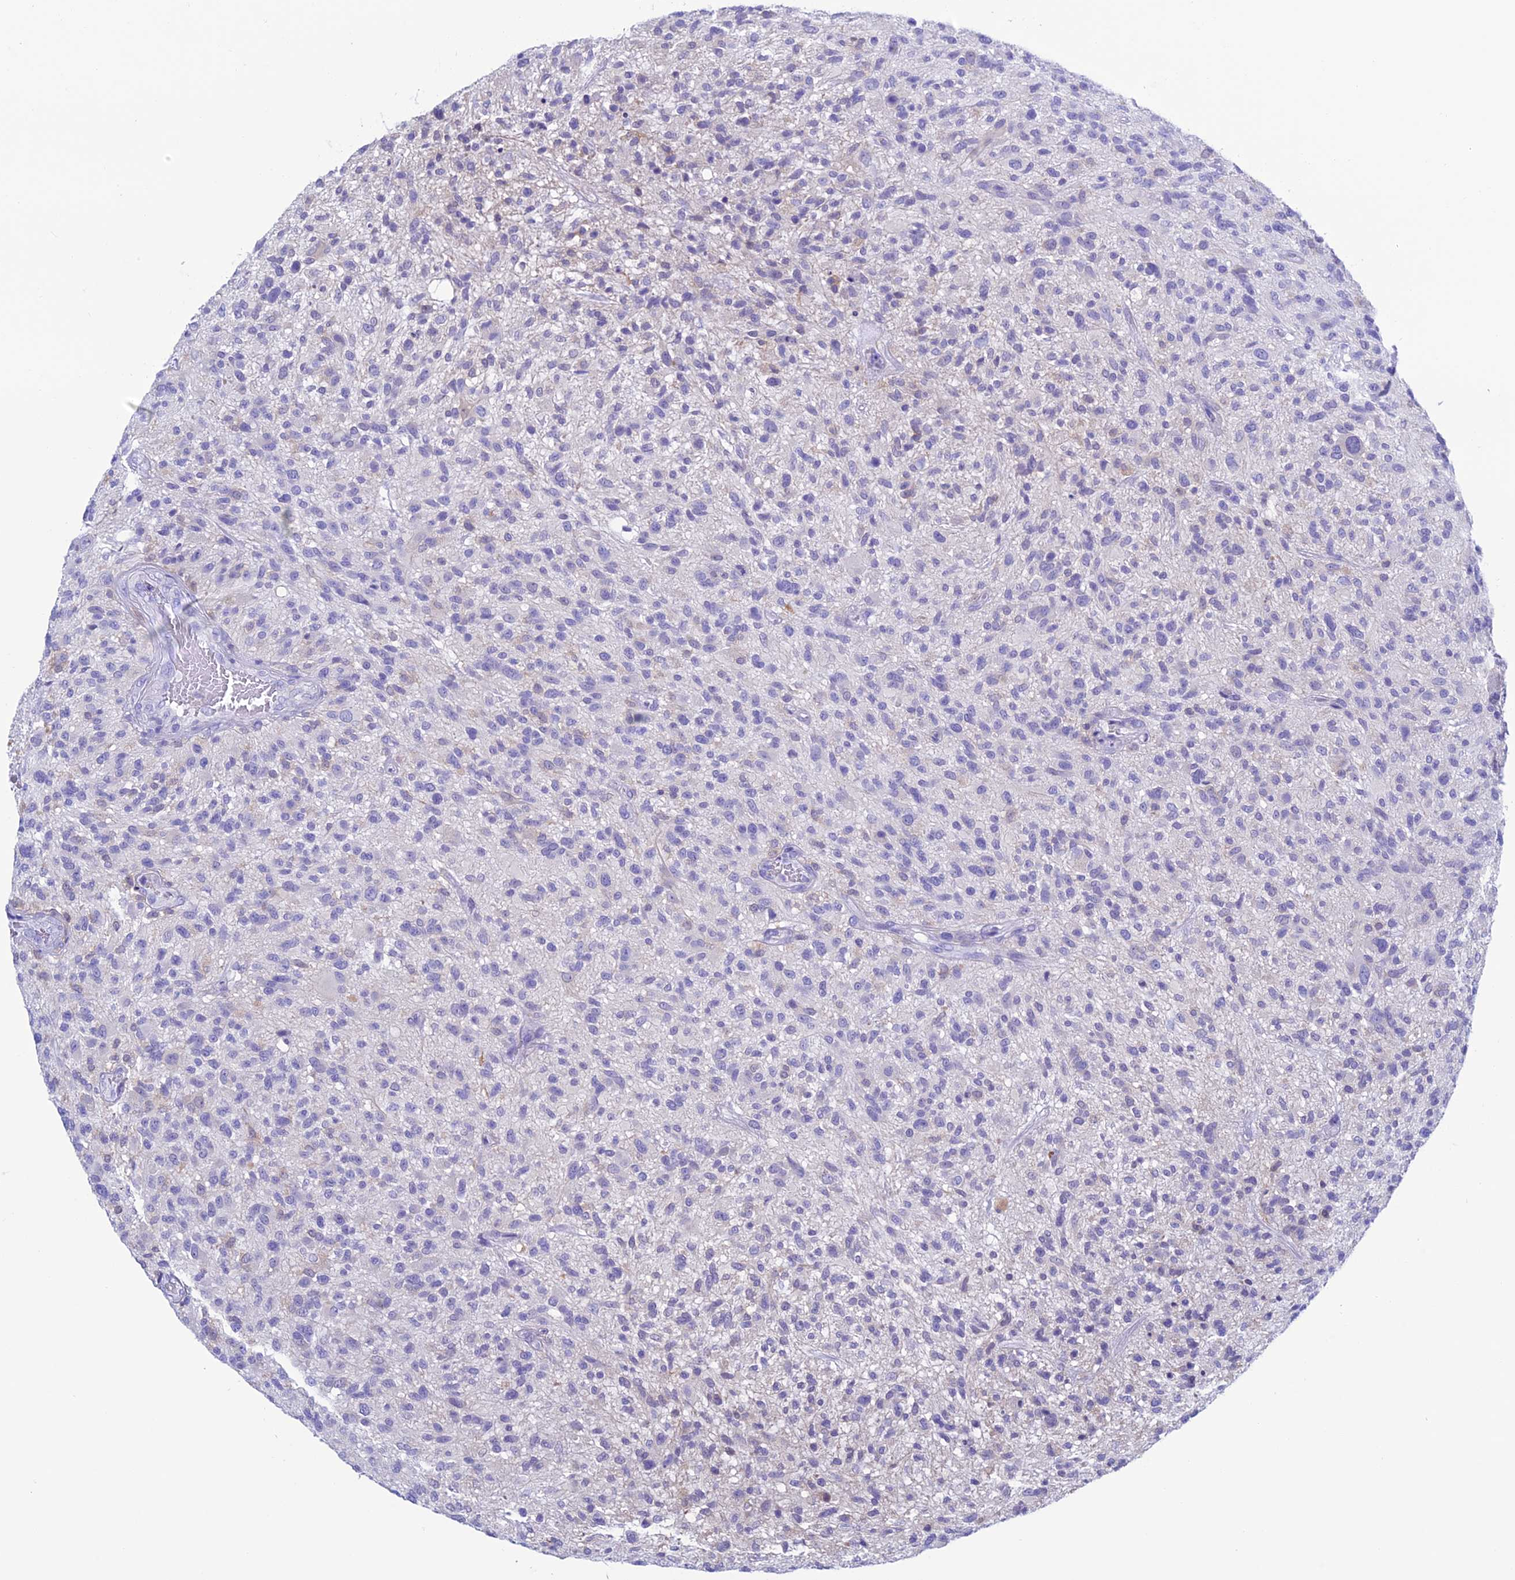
{"staining": {"intensity": "weak", "quantity": "<25%", "location": "cytoplasmic/membranous,nuclear"}, "tissue": "glioma", "cell_type": "Tumor cells", "image_type": "cancer", "snomed": [{"axis": "morphology", "description": "Glioma, malignant, High grade"}, {"axis": "topography", "description": "Brain"}], "caption": "IHC of glioma demonstrates no positivity in tumor cells.", "gene": "KCNK17", "patient": {"sex": "male", "age": 47}}